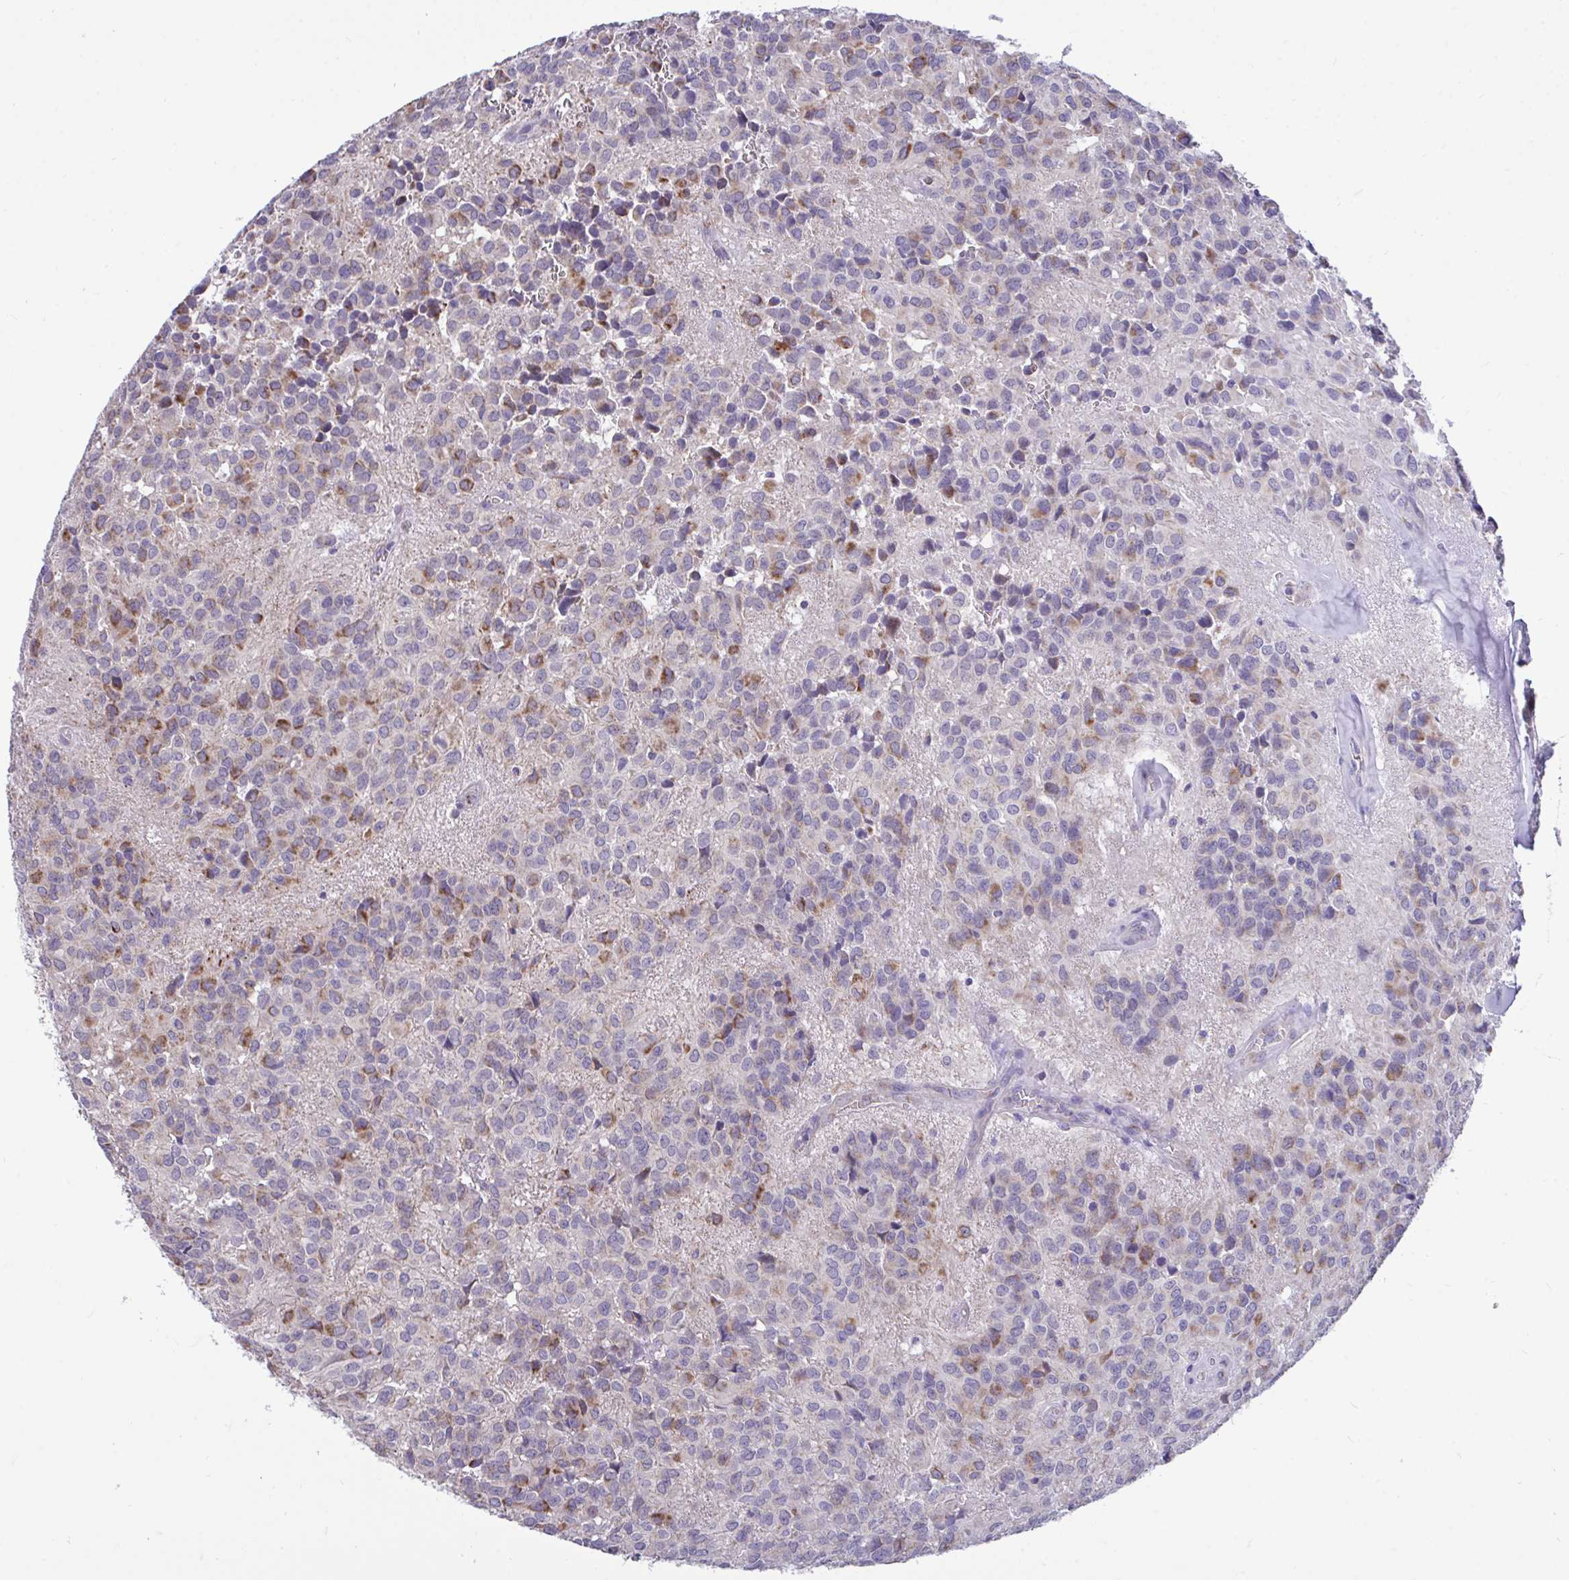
{"staining": {"intensity": "moderate", "quantity": "<25%", "location": "cytoplasmic/membranous"}, "tissue": "glioma", "cell_type": "Tumor cells", "image_type": "cancer", "snomed": [{"axis": "morphology", "description": "Glioma, malignant, Low grade"}, {"axis": "topography", "description": "Brain"}], "caption": "Glioma tissue reveals moderate cytoplasmic/membranous staining in about <25% of tumor cells, visualized by immunohistochemistry.", "gene": "SARS2", "patient": {"sex": "male", "age": 56}}